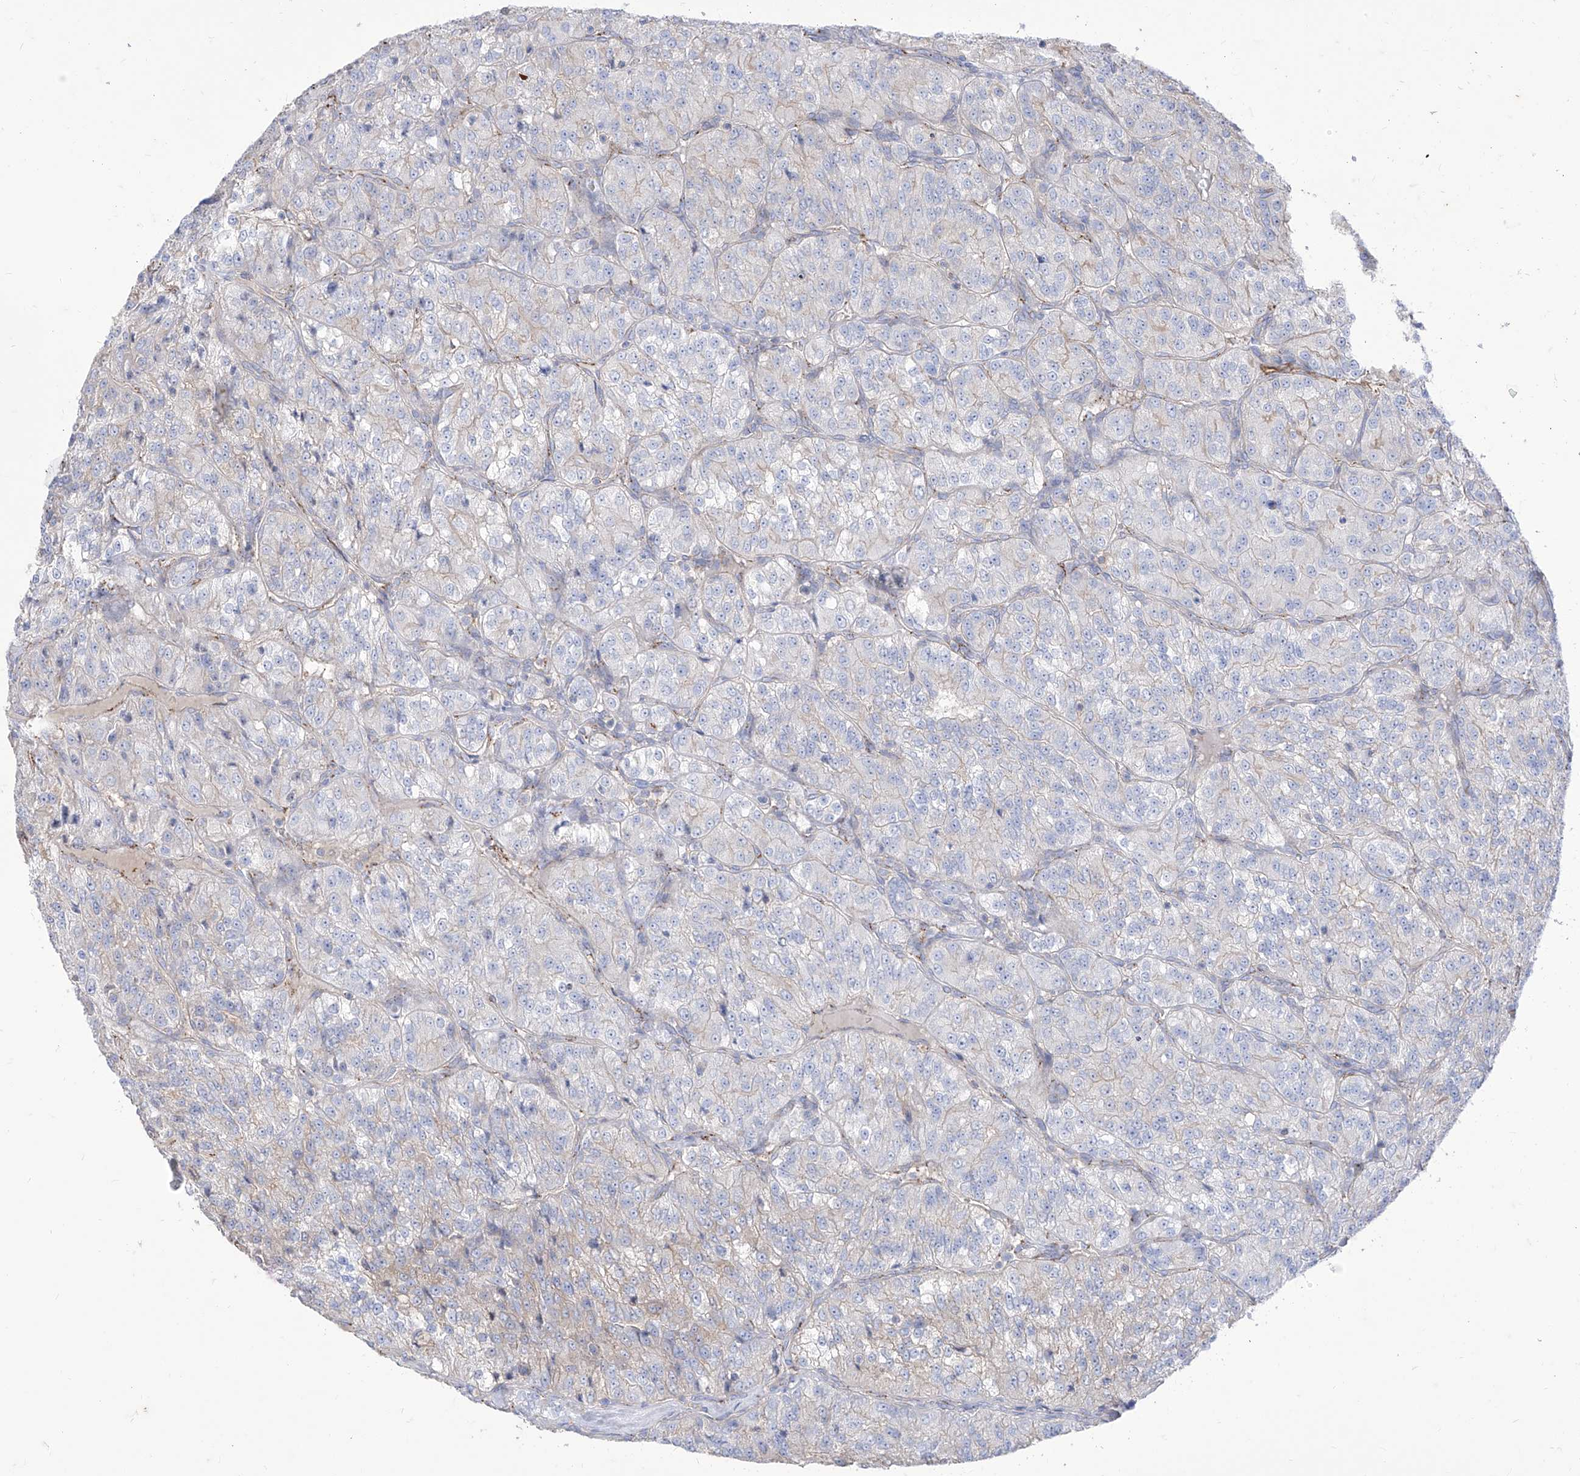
{"staining": {"intensity": "negative", "quantity": "none", "location": "none"}, "tissue": "renal cancer", "cell_type": "Tumor cells", "image_type": "cancer", "snomed": [{"axis": "morphology", "description": "Adenocarcinoma, NOS"}, {"axis": "topography", "description": "Kidney"}], "caption": "The histopathology image displays no staining of tumor cells in renal adenocarcinoma.", "gene": "C1orf74", "patient": {"sex": "female", "age": 63}}